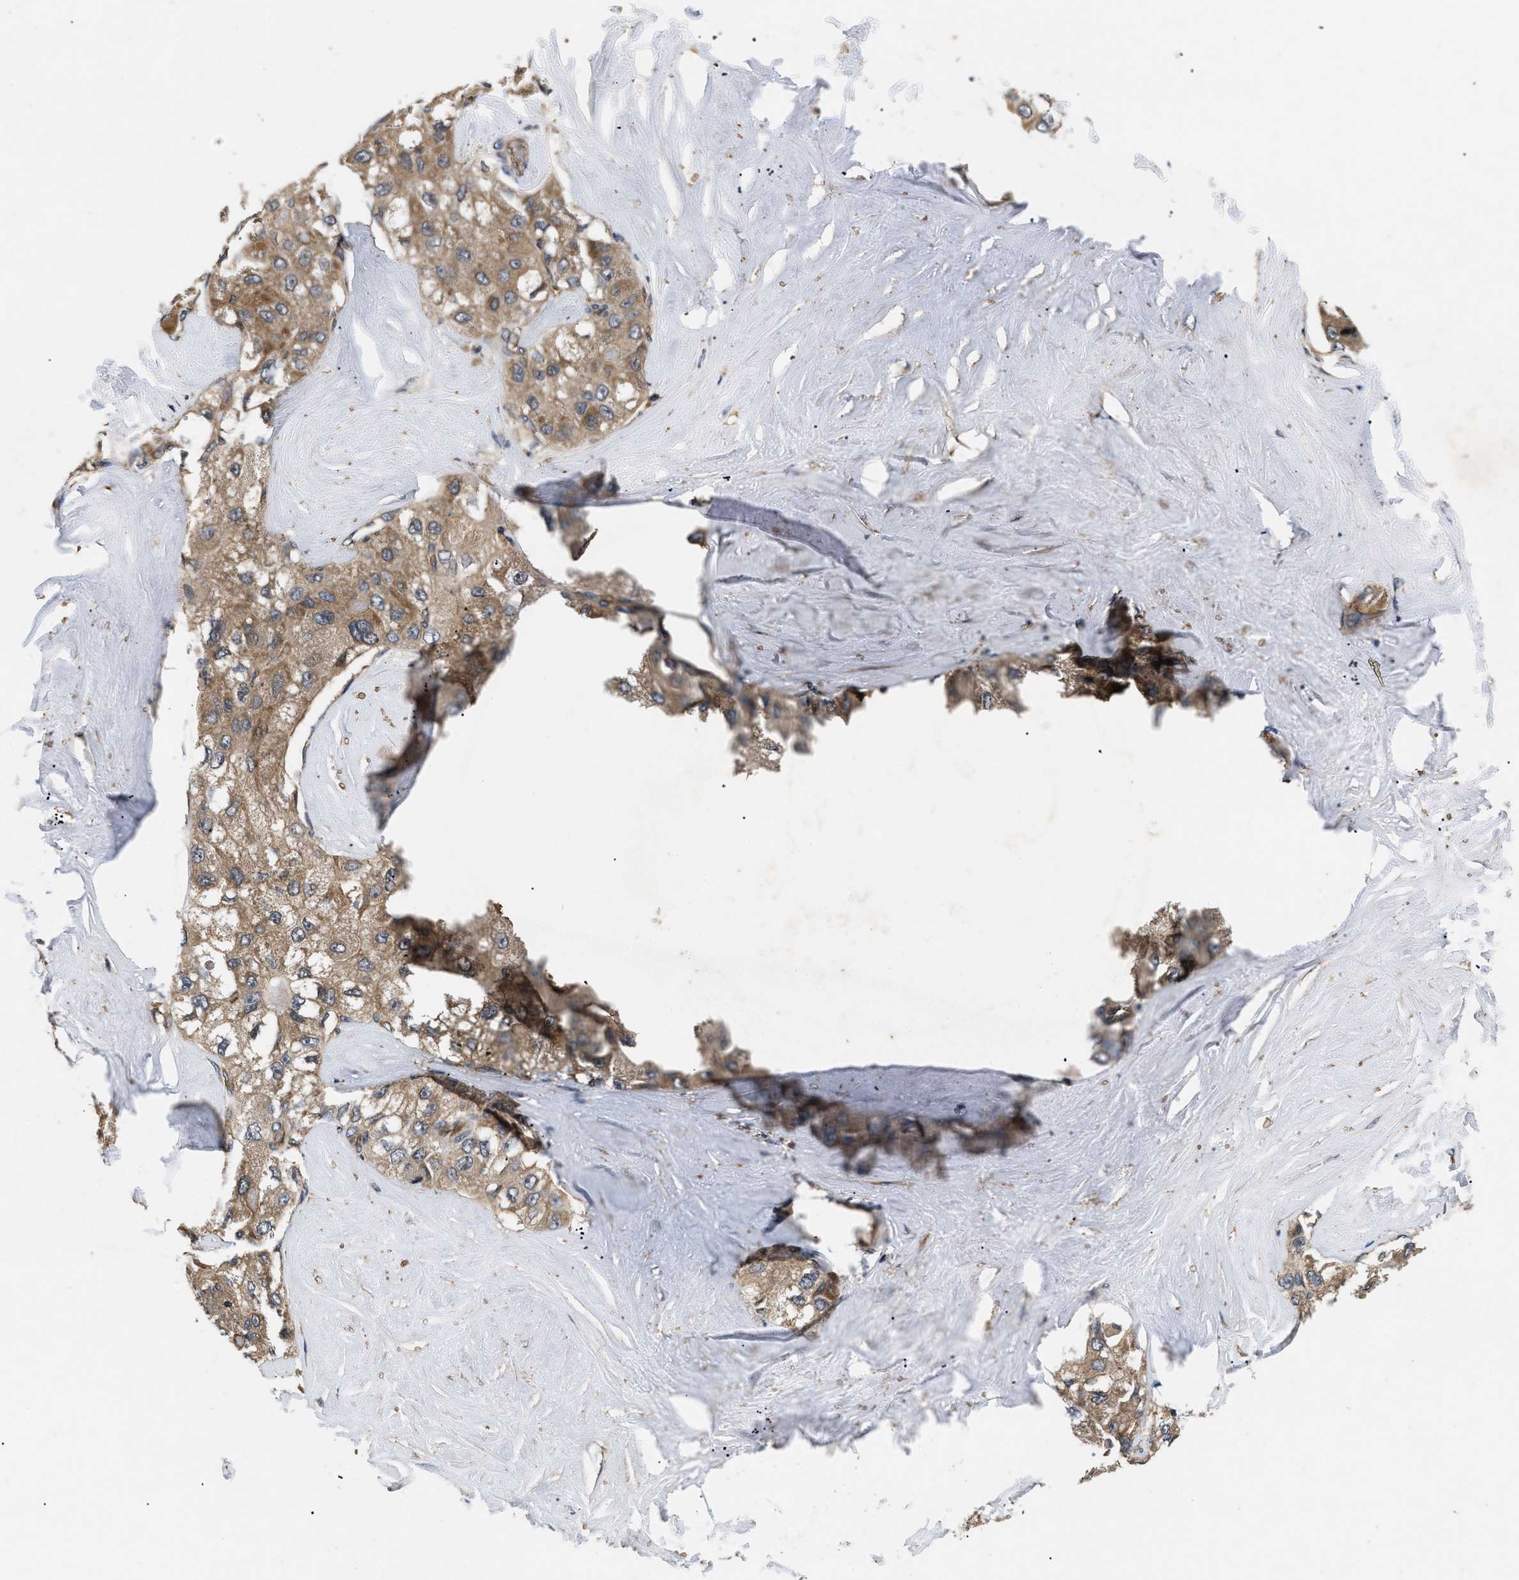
{"staining": {"intensity": "moderate", "quantity": ">75%", "location": "cytoplasmic/membranous"}, "tissue": "liver cancer", "cell_type": "Tumor cells", "image_type": "cancer", "snomed": [{"axis": "morphology", "description": "Carcinoma, Hepatocellular, NOS"}, {"axis": "topography", "description": "Liver"}], "caption": "Human liver hepatocellular carcinoma stained with a protein marker shows moderate staining in tumor cells.", "gene": "HMGCR", "patient": {"sex": "male", "age": 80}}